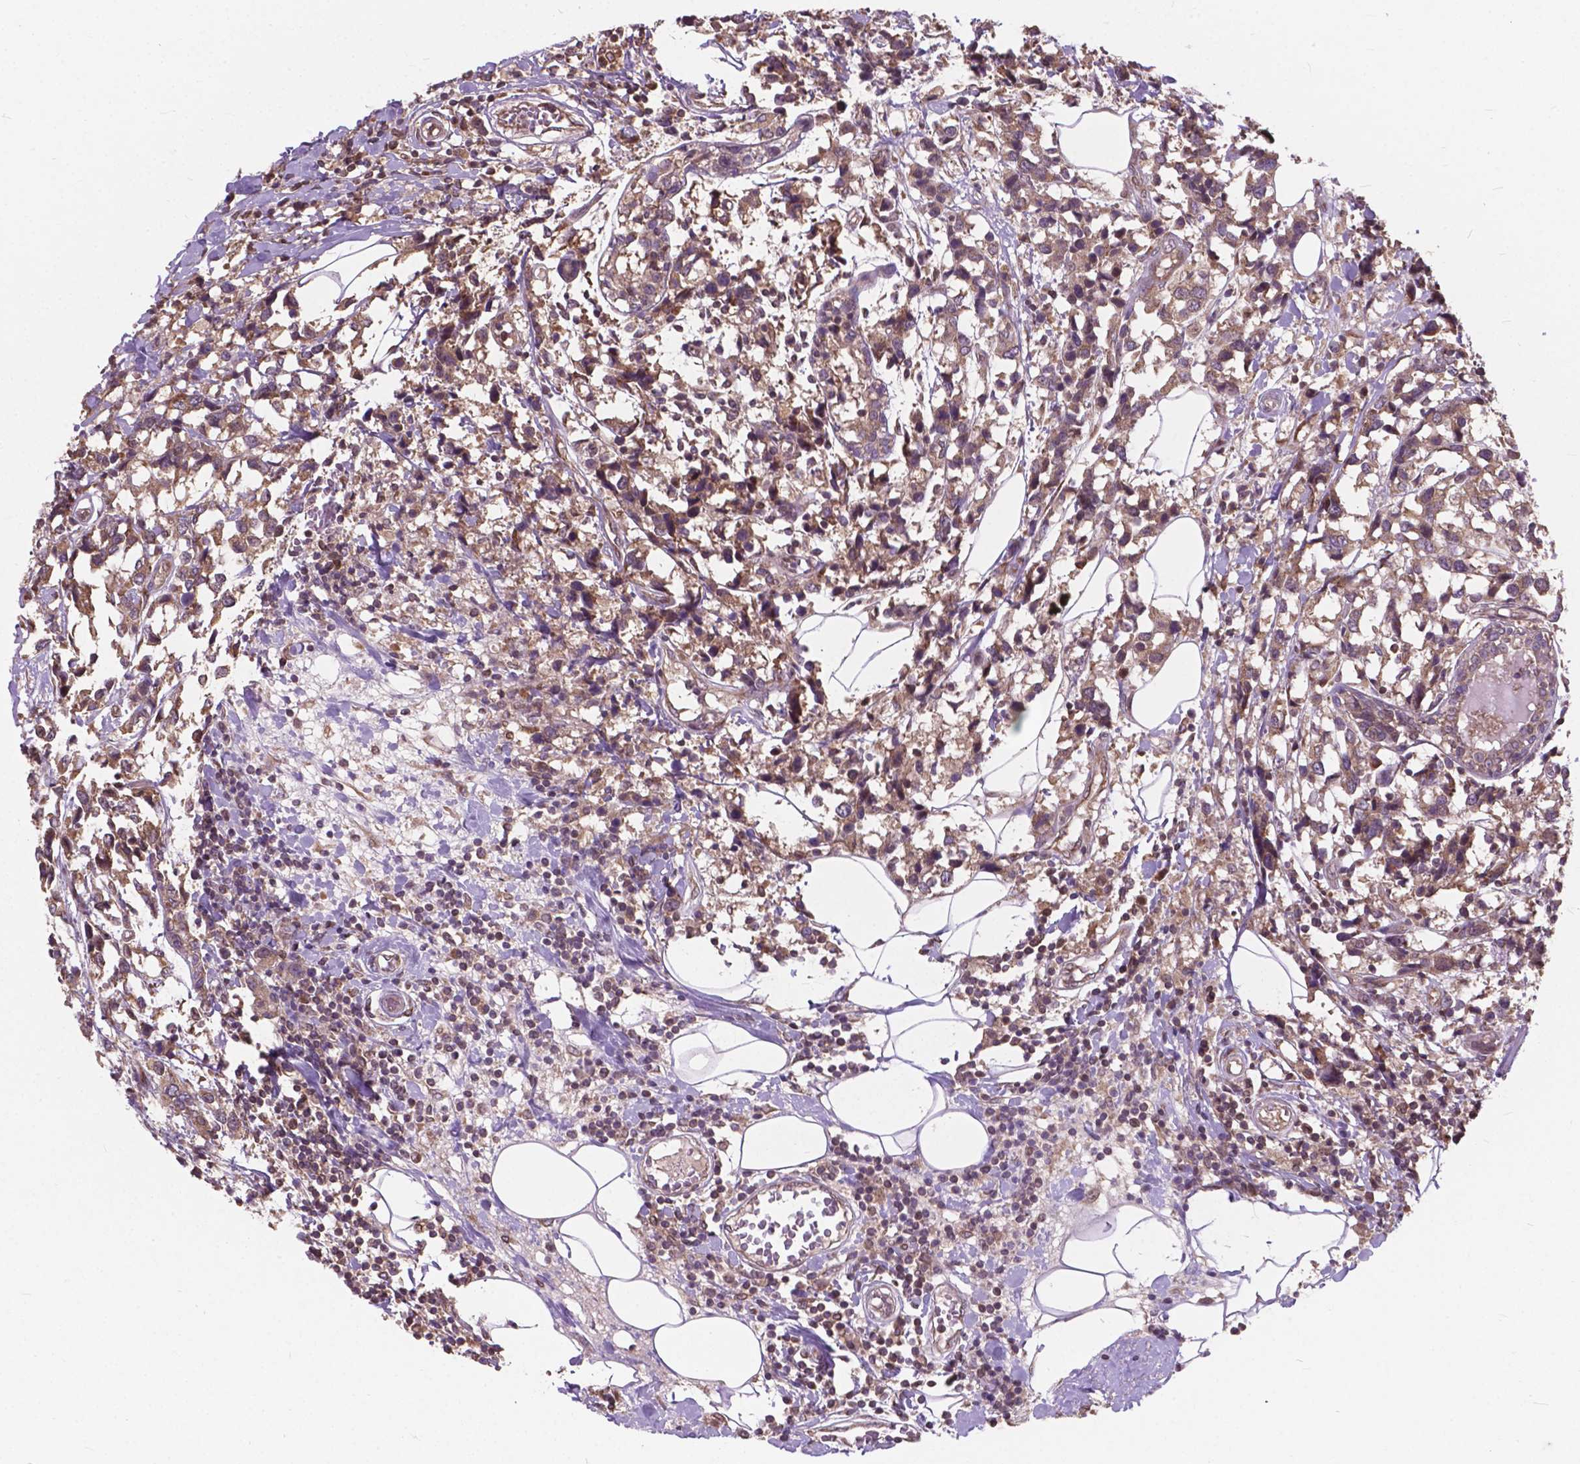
{"staining": {"intensity": "weak", "quantity": "25%-75%", "location": "cytoplasmic/membranous"}, "tissue": "breast cancer", "cell_type": "Tumor cells", "image_type": "cancer", "snomed": [{"axis": "morphology", "description": "Lobular carcinoma"}, {"axis": "topography", "description": "Breast"}], "caption": "About 25%-75% of tumor cells in breast cancer (lobular carcinoma) reveal weak cytoplasmic/membranous protein expression as visualized by brown immunohistochemical staining.", "gene": "MRPL33", "patient": {"sex": "female", "age": 59}}